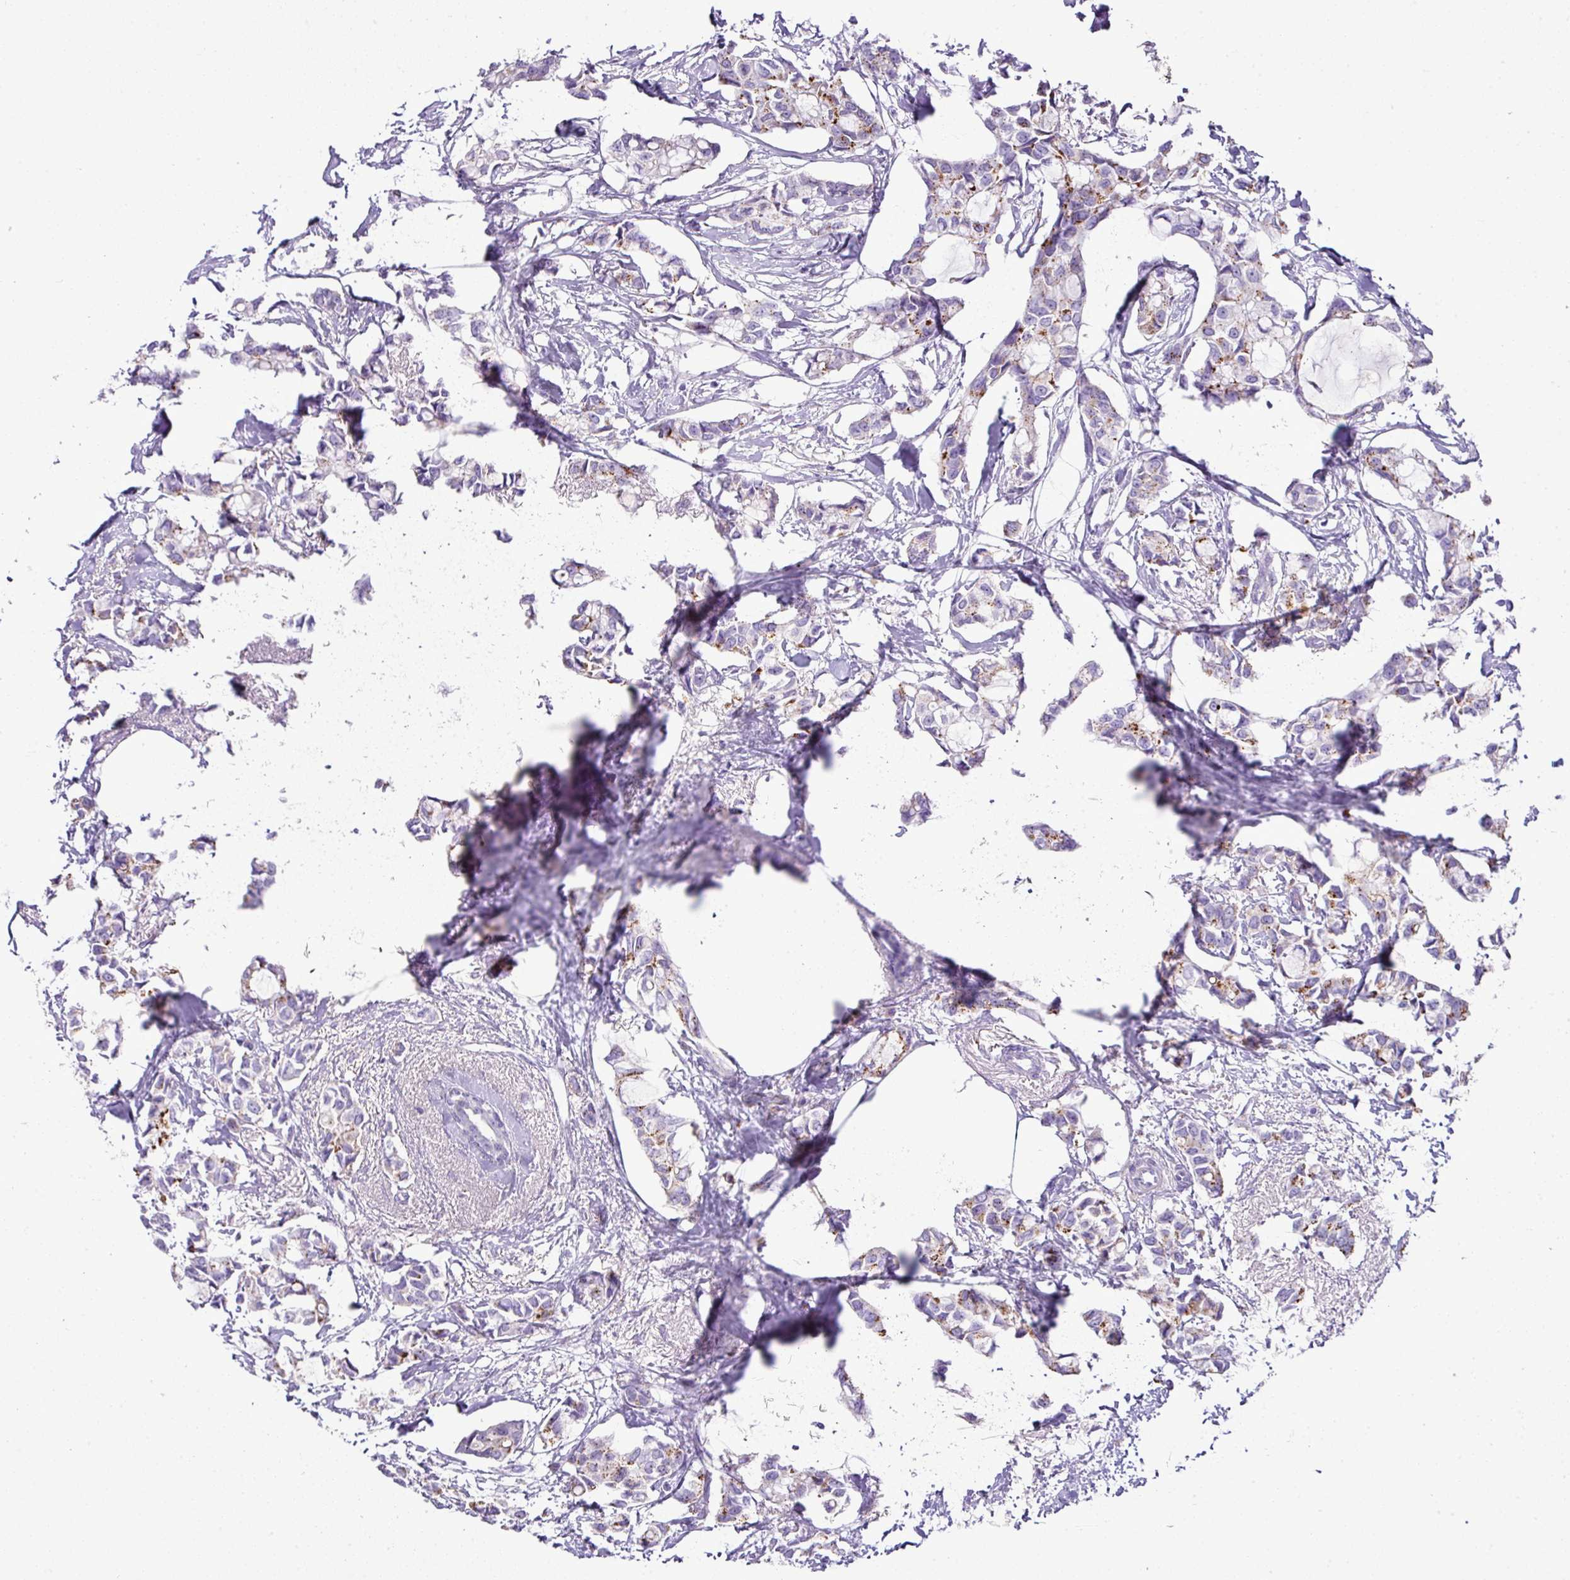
{"staining": {"intensity": "strong", "quantity": "<25%", "location": "cytoplasmic/membranous"}, "tissue": "breast cancer", "cell_type": "Tumor cells", "image_type": "cancer", "snomed": [{"axis": "morphology", "description": "Duct carcinoma"}, {"axis": "topography", "description": "Breast"}], "caption": "Brown immunohistochemical staining in intraductal carcinoma (breast) demonstrates strong cytoplasmic/membranous staining in approximately <25% of tumor cells.", "gene": "PGAP4", "patient": {"sex": "female", "age": 73}}